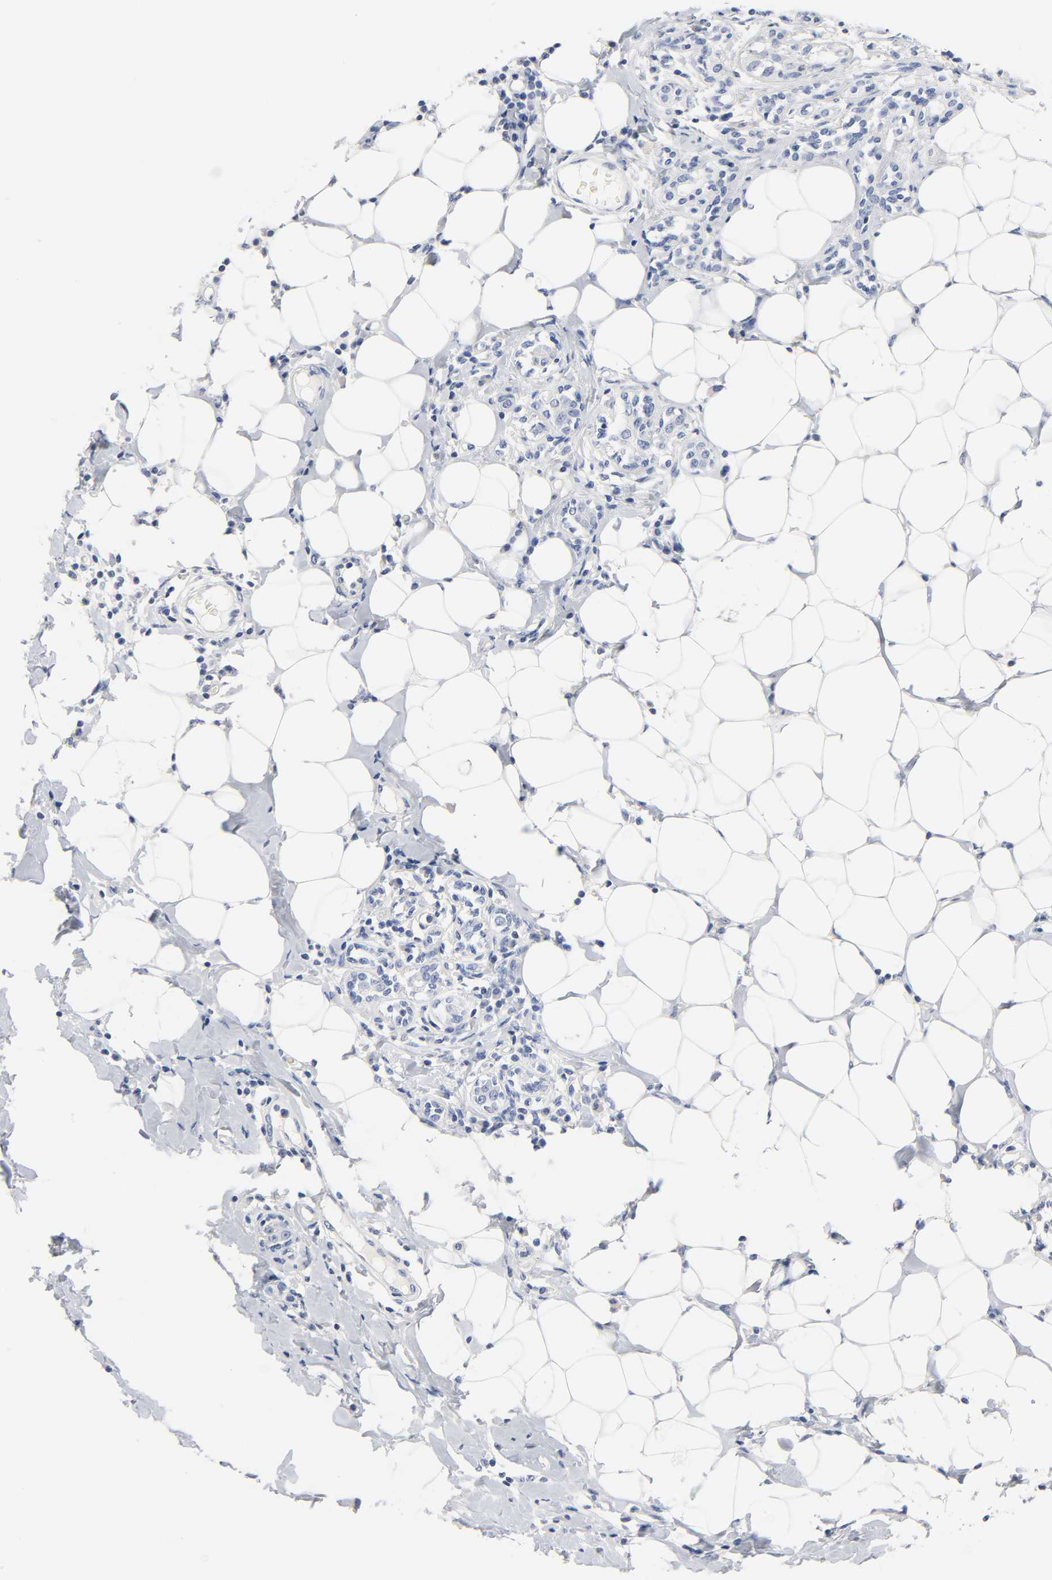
{"staining": {"intensity": "negative", "quantity": "none", "location": "none"}, "tissue": "breast cancer", "cell_type": "Tumor cells", "image_type": "cancer", "snomed": [{"axis": "morphology", "description": "Duct carcinoma"}, {"axis": "topography", "description": "Breast"}], "caption": "Micrograph shows no protein positivity in tumor cells of breast cancer tissue.", "gene": "ACP3", "patient": {"sex": "female", "age": 40}}